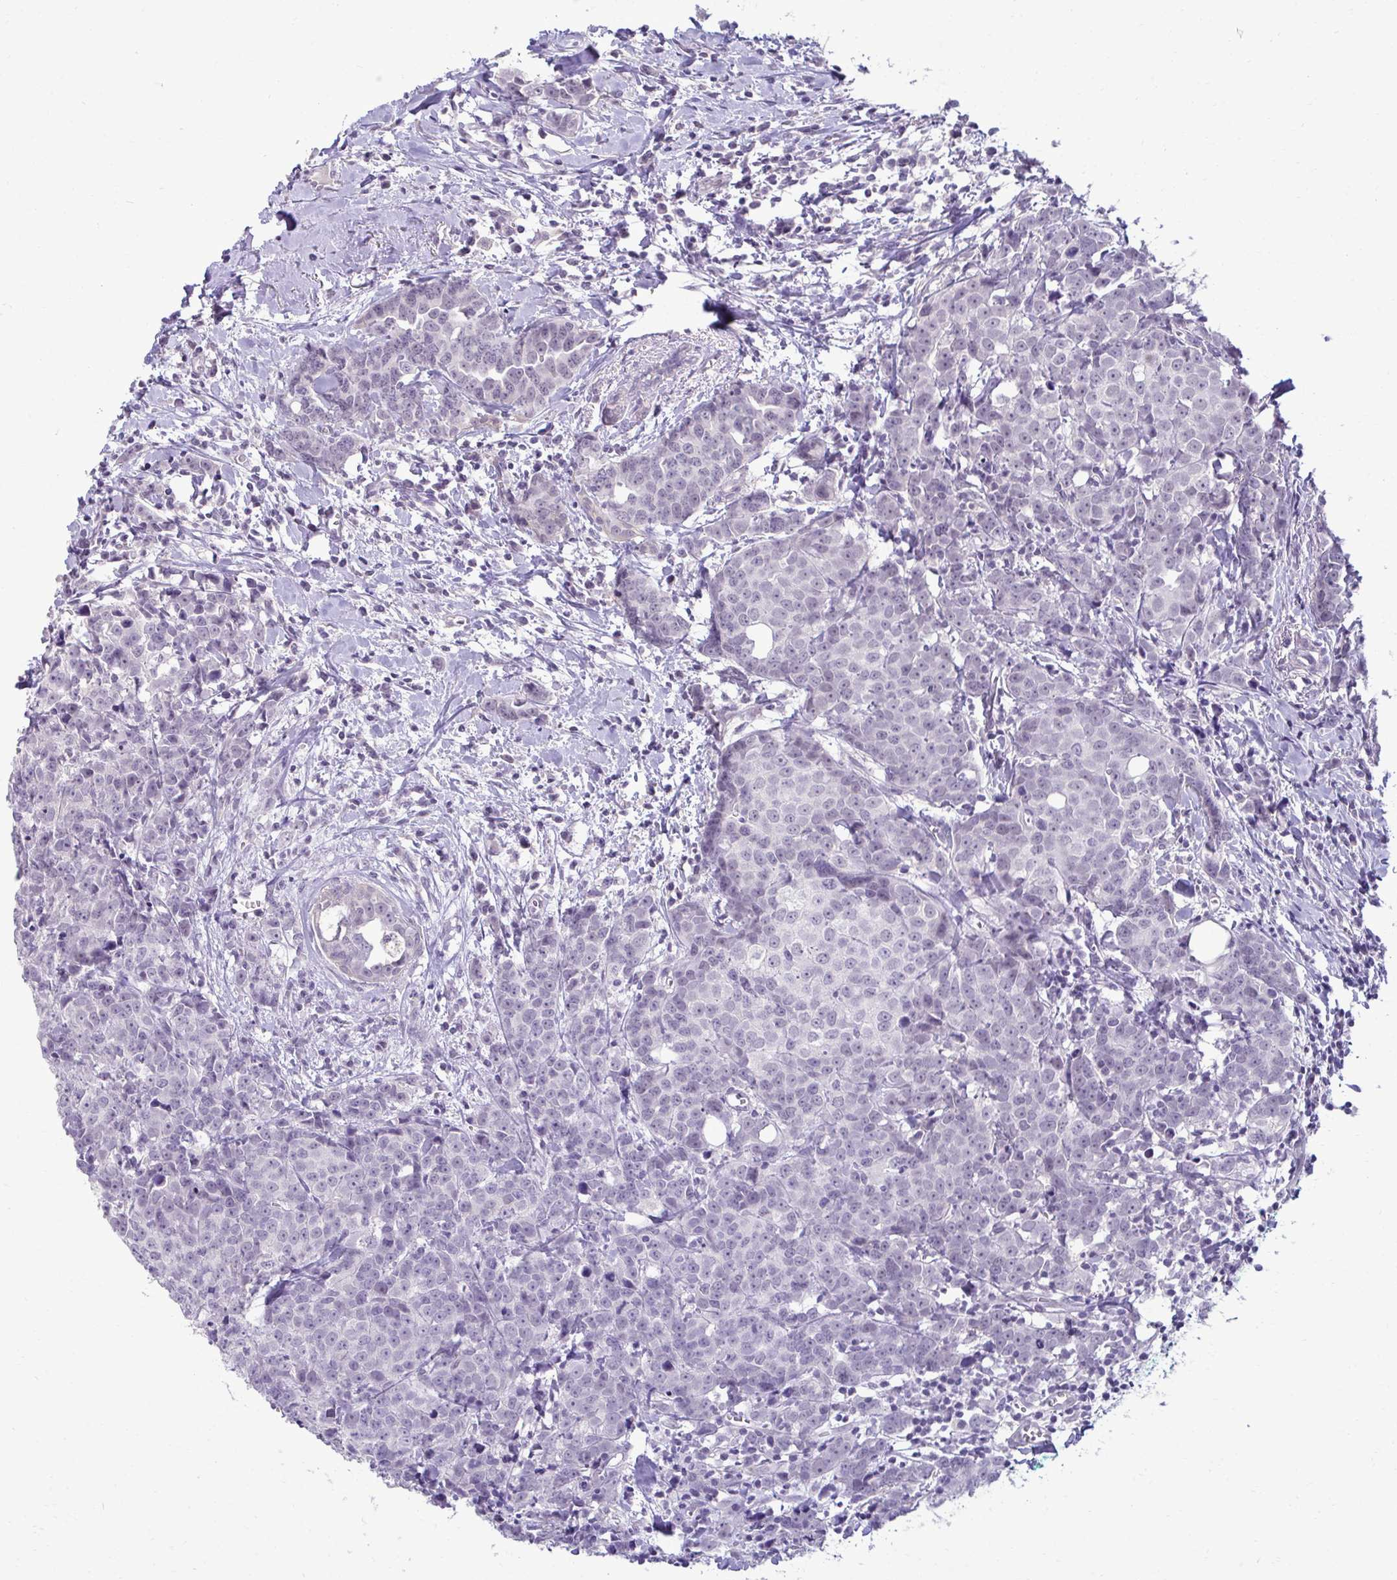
{"staining": {"intensity": "negative", "quantity": "none", "location": "none"}, "tissue": "breast cancer", "cell_type": "Tumor cells", "image_type": "cancer", "snomed": [{"axis": "morphology", "description": "Duct carcinoma"}, {"axis": "topography", "description": "Breast"}], "caption": "IHC micrograph of human infiltrating ductal carcinoma (breast) stained for a protein (brown), which displays no expression in tumor cells. (DAB immunohistochemistry with hematoxylin counter stain).", "gene": "SLC30A3", "patient": {"sex": "female", "age": 80}}